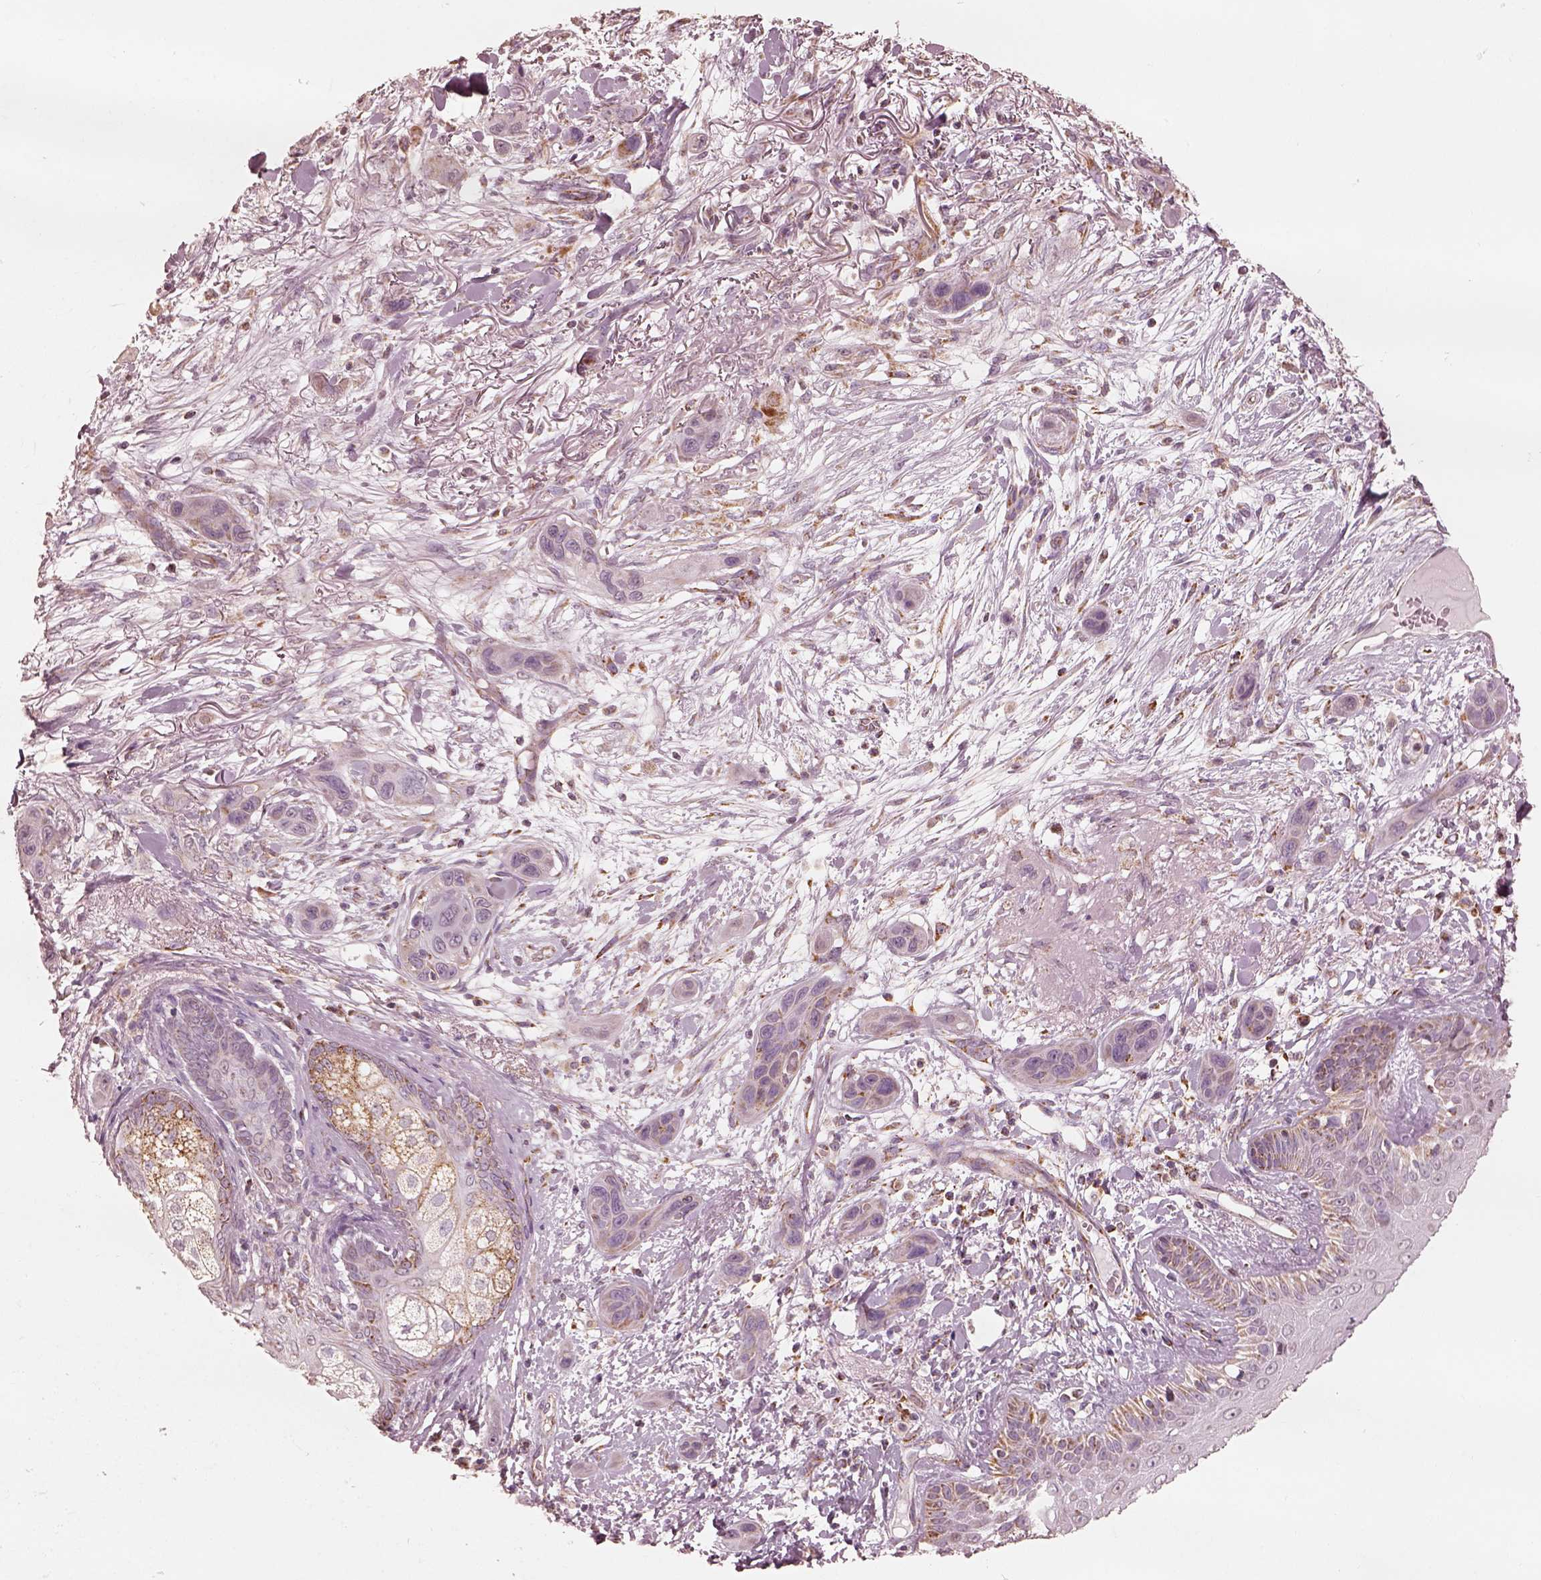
{"staining": {"intensity": "weak", "quantity": "<25%", "location": "cytoplasmic/membranous"}, "tissue": "skin cancer", "cell_type": "Tumor cells", "image_type": "cancer", "snomed": [{"axis": "morphology", "description": "Squamous cell carcinoma, NOS"}, {"axis": "topography", "description": "Skin"}], "caption": "Immunohistochemical staining of skin cancer shows no significant expression in tumor cells.", "gene": "ENTPD6", "patient": {"sex": "male", "age": 79}}